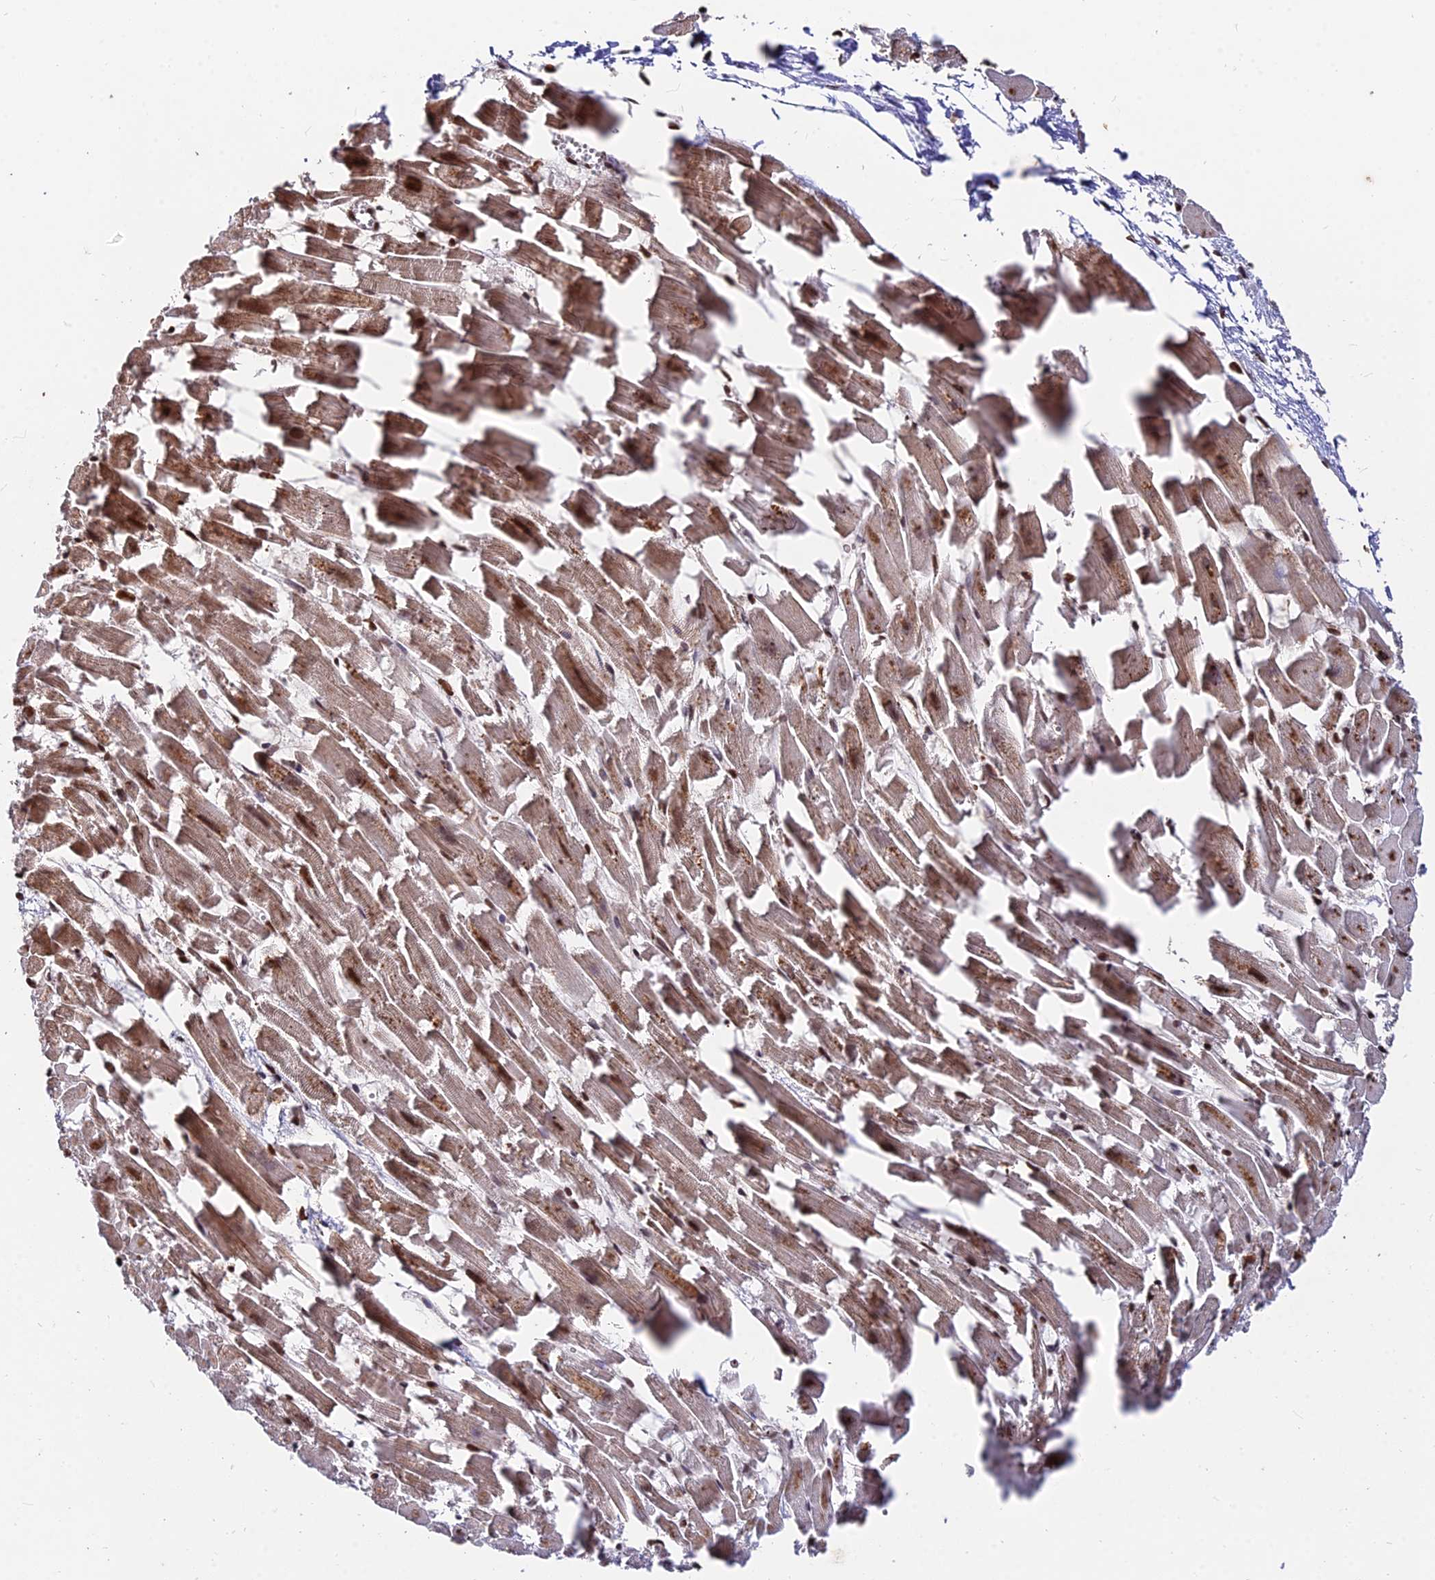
{"staining": {"intensity": "moderate", "quantity": ">75%", "location": "cytoplasmic/membranous,nuclear"}, "tissue": "heart muscle", "cell_type": "Cardiomyocytes", "image_type": "normal", "snomed": [{"axis": "morphology", "description": "Normal tissue, NOS"}, {"axis": "topography", "description": "Heart"}], "caption": "Protein staining reveals moderate cytoplasmic/membranous,nuclear expression in about >75% of cardiomyocytes in normal heart muscle.", "gene": "NYAP2", "patient": {"sex": "female", "age": 64}}